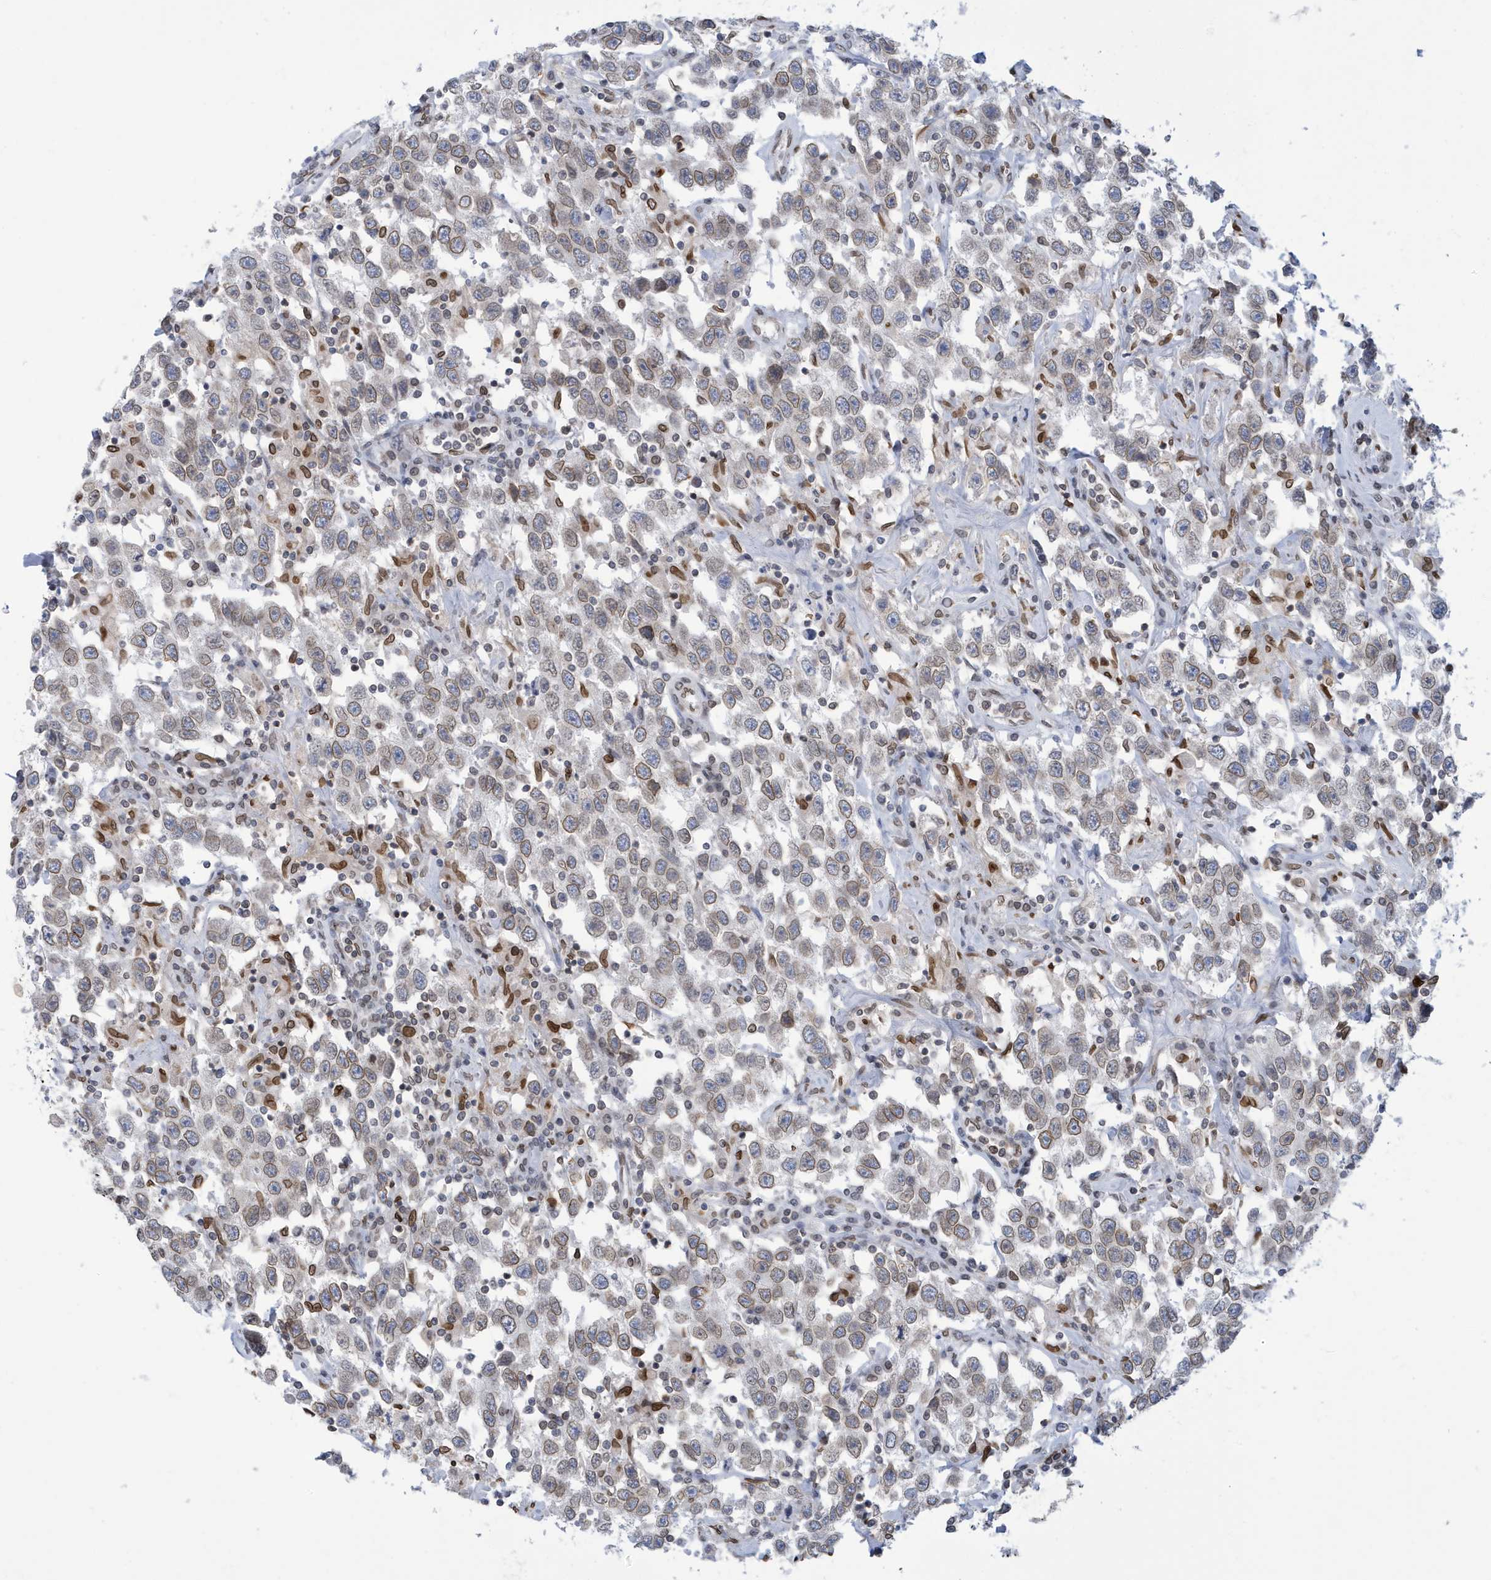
{"staining": {"intensity": "weak", "quantity": ">75%", "location": "cytoplasmic/membranous,nuclear"}, "tissue": "testis cancer", "cell_type": "Tumor cells", "image_type": "cancer", "snomed": [{"axis": "morphology", "description": "Seminoma, NOS"}, {"axis": "topography", "description": "Testis"}], "caption": "Testis cancer (seminoma) tissue exhibits weak cytoplasmic/membranous and nuclear positivity in about >75% of tumor cells, visualized by immunohistochemistry.", "gene": "PCYT1A", "patient": {"sex": "male", "age": 41}}